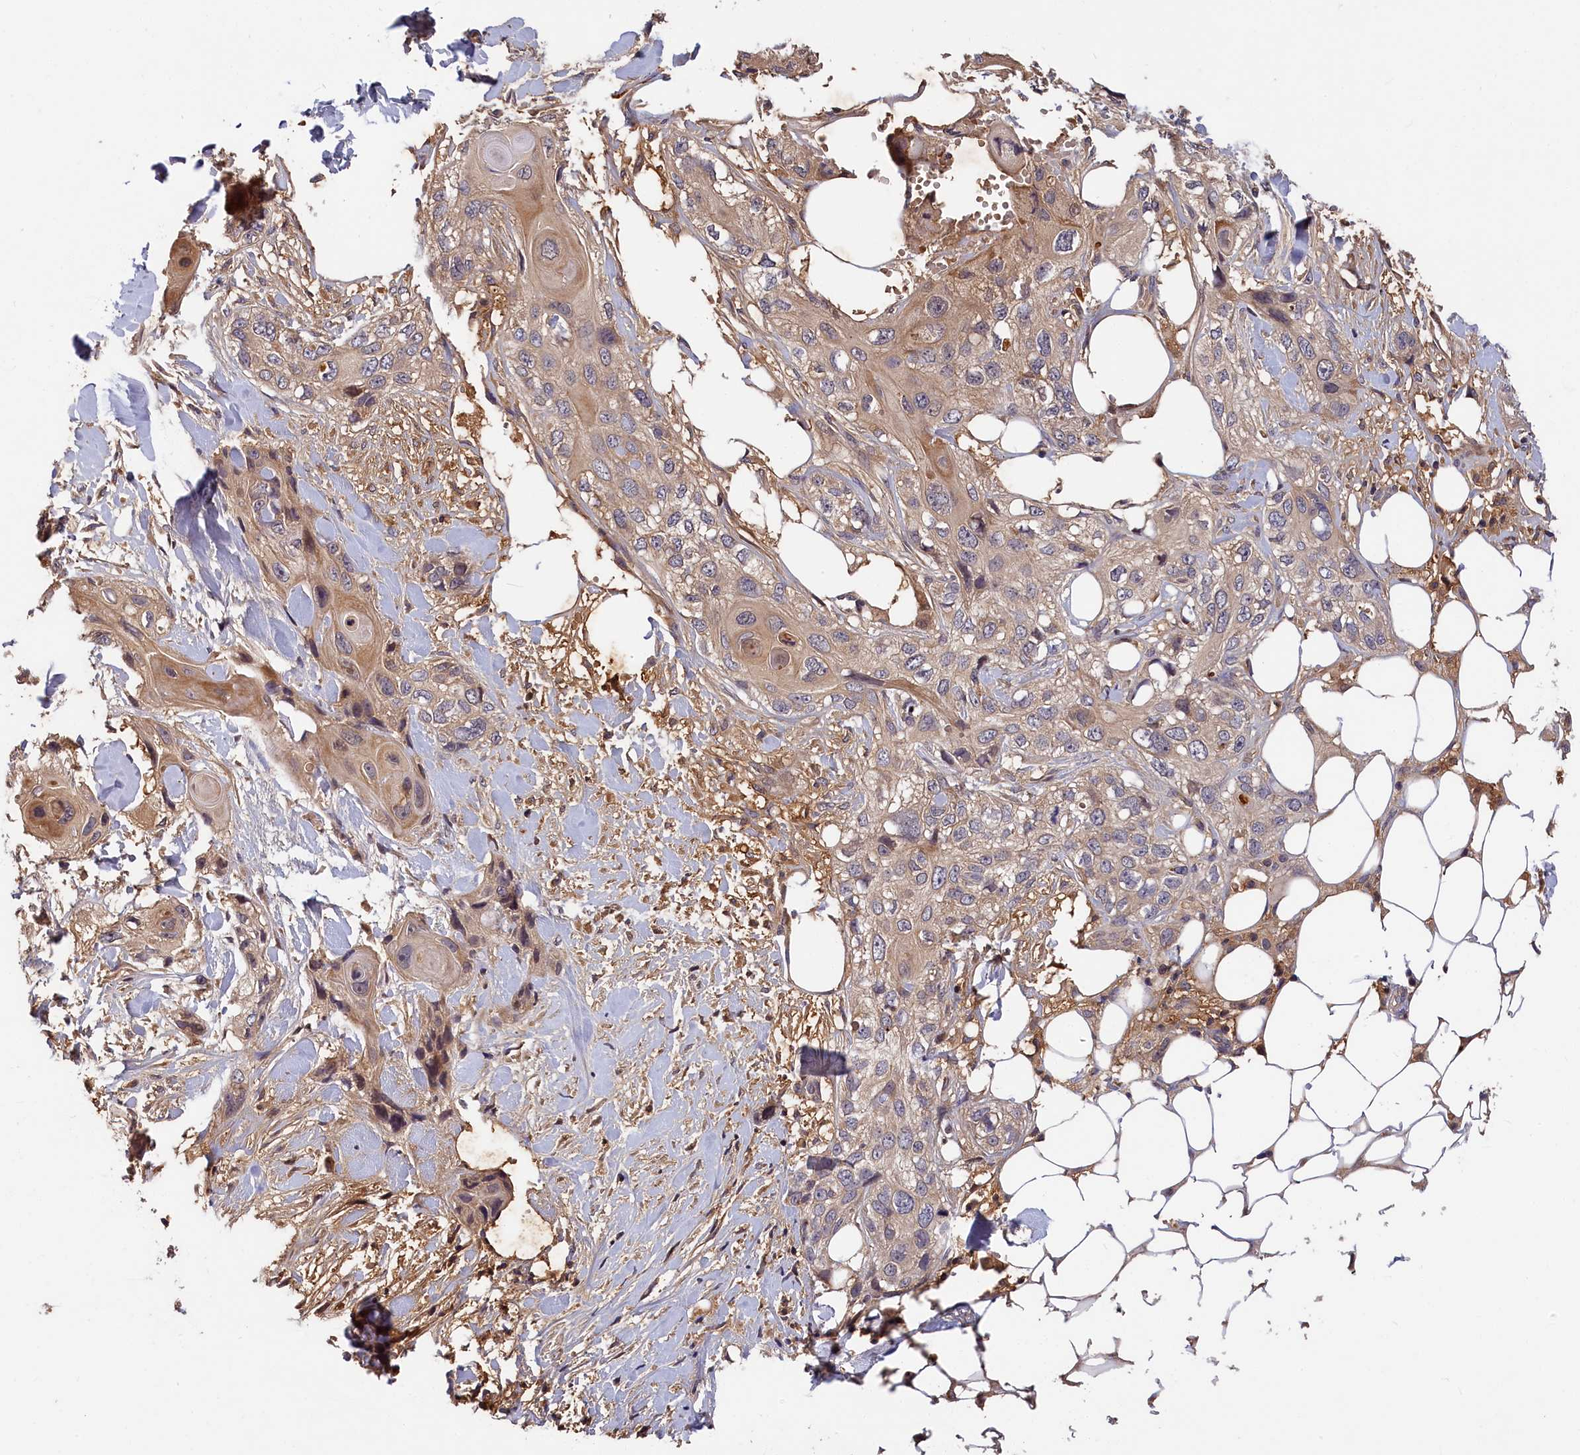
{"staining": {"intensity": "weak", "quantity": "25%-75%", "location": "cytoplasmic/membranous"}, "tissue": "skin cancer", "cell_type": "Tumor cells", "image_type": "cancer", "snomed": [{"axis": "morphology", "description": "Normal tissue, NOS"}, {"axis": "morphology", "description": "Squamous cell carcinoma, NOS"}, {"axis": "topography", "description": "Skin"}], "caption": "Human skin cancer (squamous cell carcinoma) stained with a brown dye reveals weak cytoplasmic/membranous positive positivity in approximately 25%-75% of tumor cells.", "gene": "ITIH1", "patient": {"sex": "male", "age": 72}}